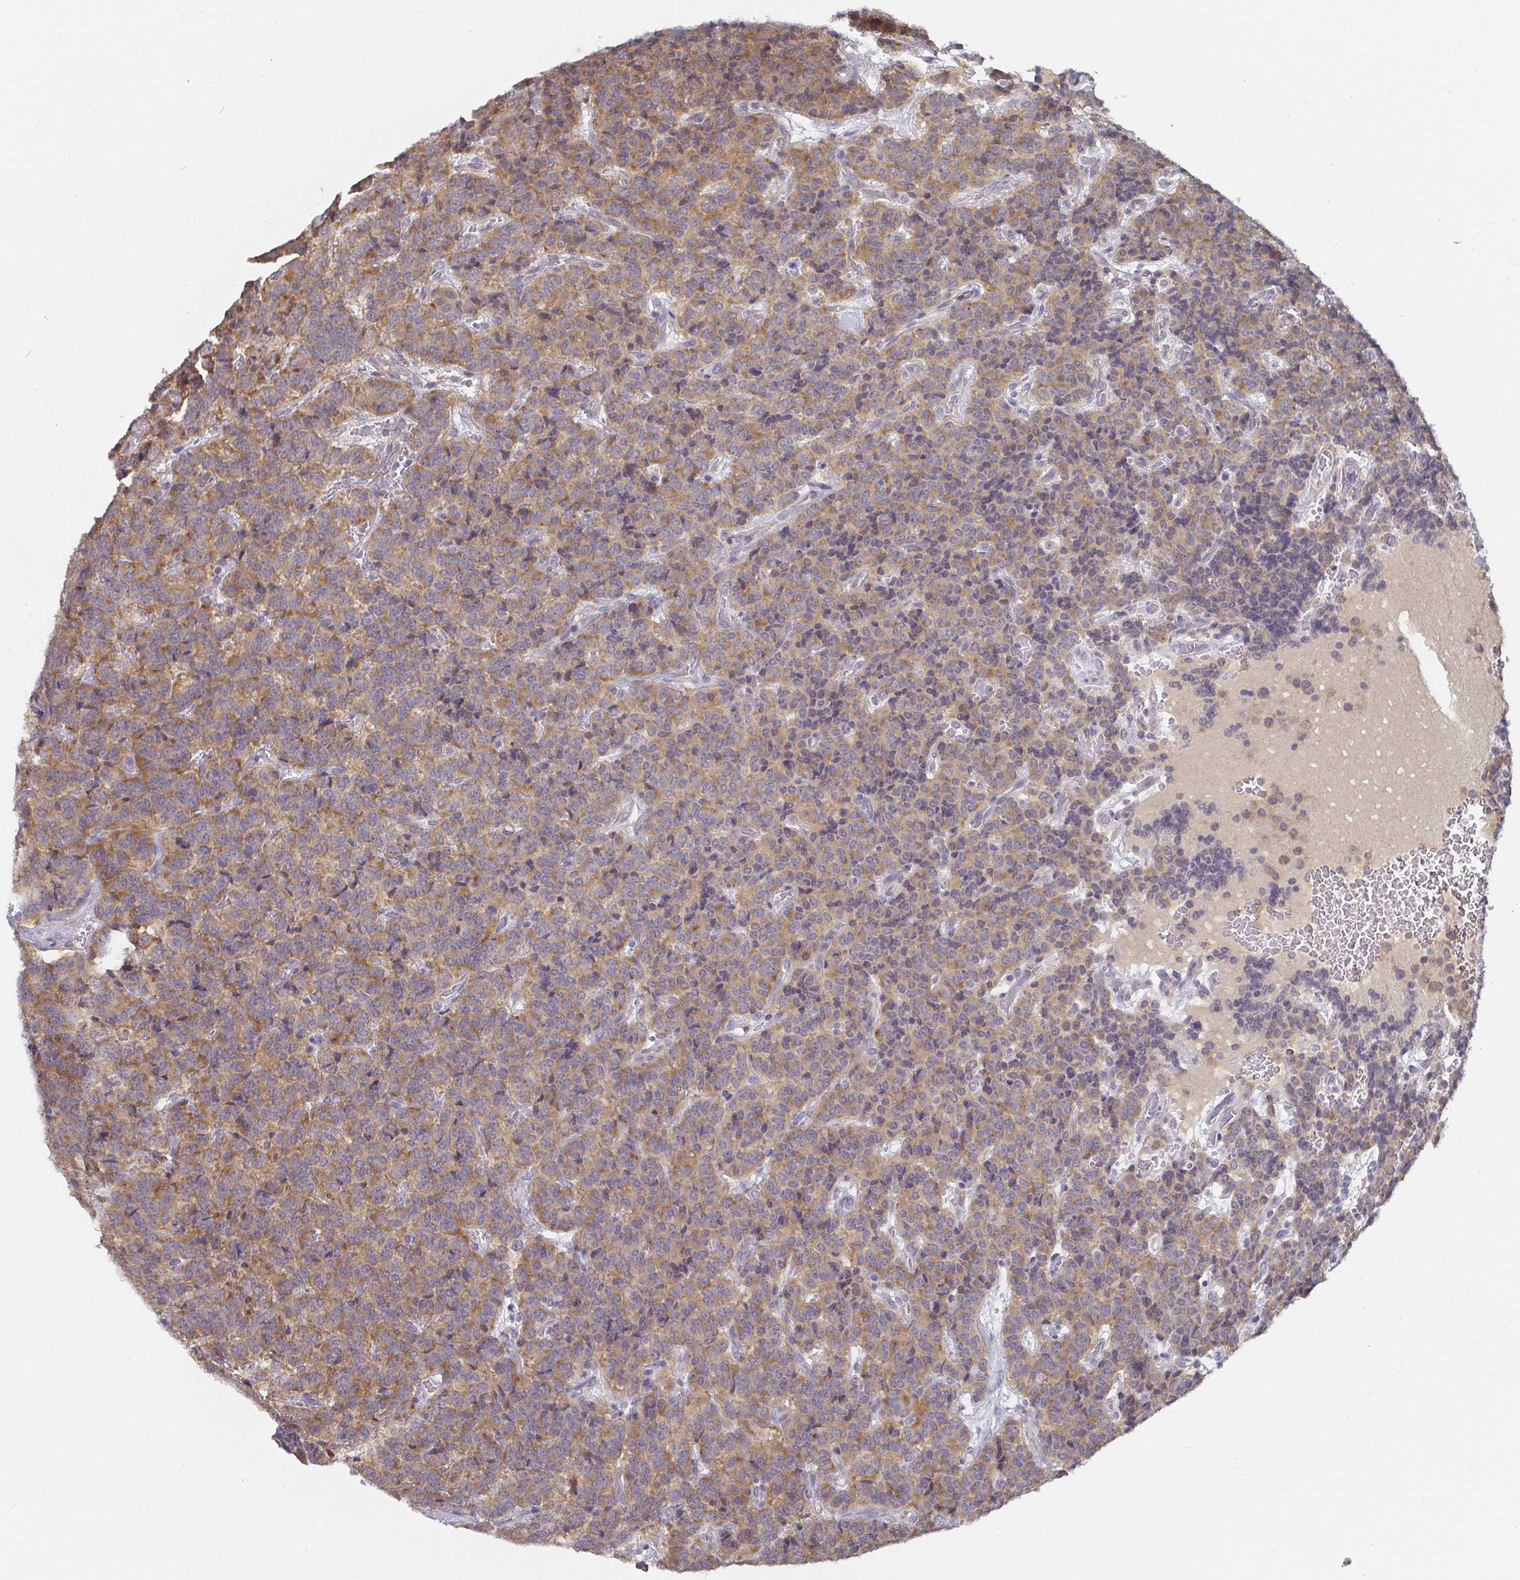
{"staining": {"intensity": "weak", "quantity": ">75%", "location": "cytoplasmic/membranous"}, "tissue": "carcinoid", "cell_type": "Tumor cells", "image_type": "cancer", "snomed": [{"axis": "morphology", "description": "Carcinoid, malignant, NOS"}, {"axis": "topography", "description": "Pancreas"}], "caption": "High-magnification brightfield microscopy of carcinoid stained with DAB (3,3'-diaminobenzidine) (brown) and counterstained with hematoxylin (blue). tumor cells exhibit weak cytoplasmic/membranous expression is seen in about>75% of cells.", "gene": "CDH18", "patient": {"sex": "male", "age": 36}}